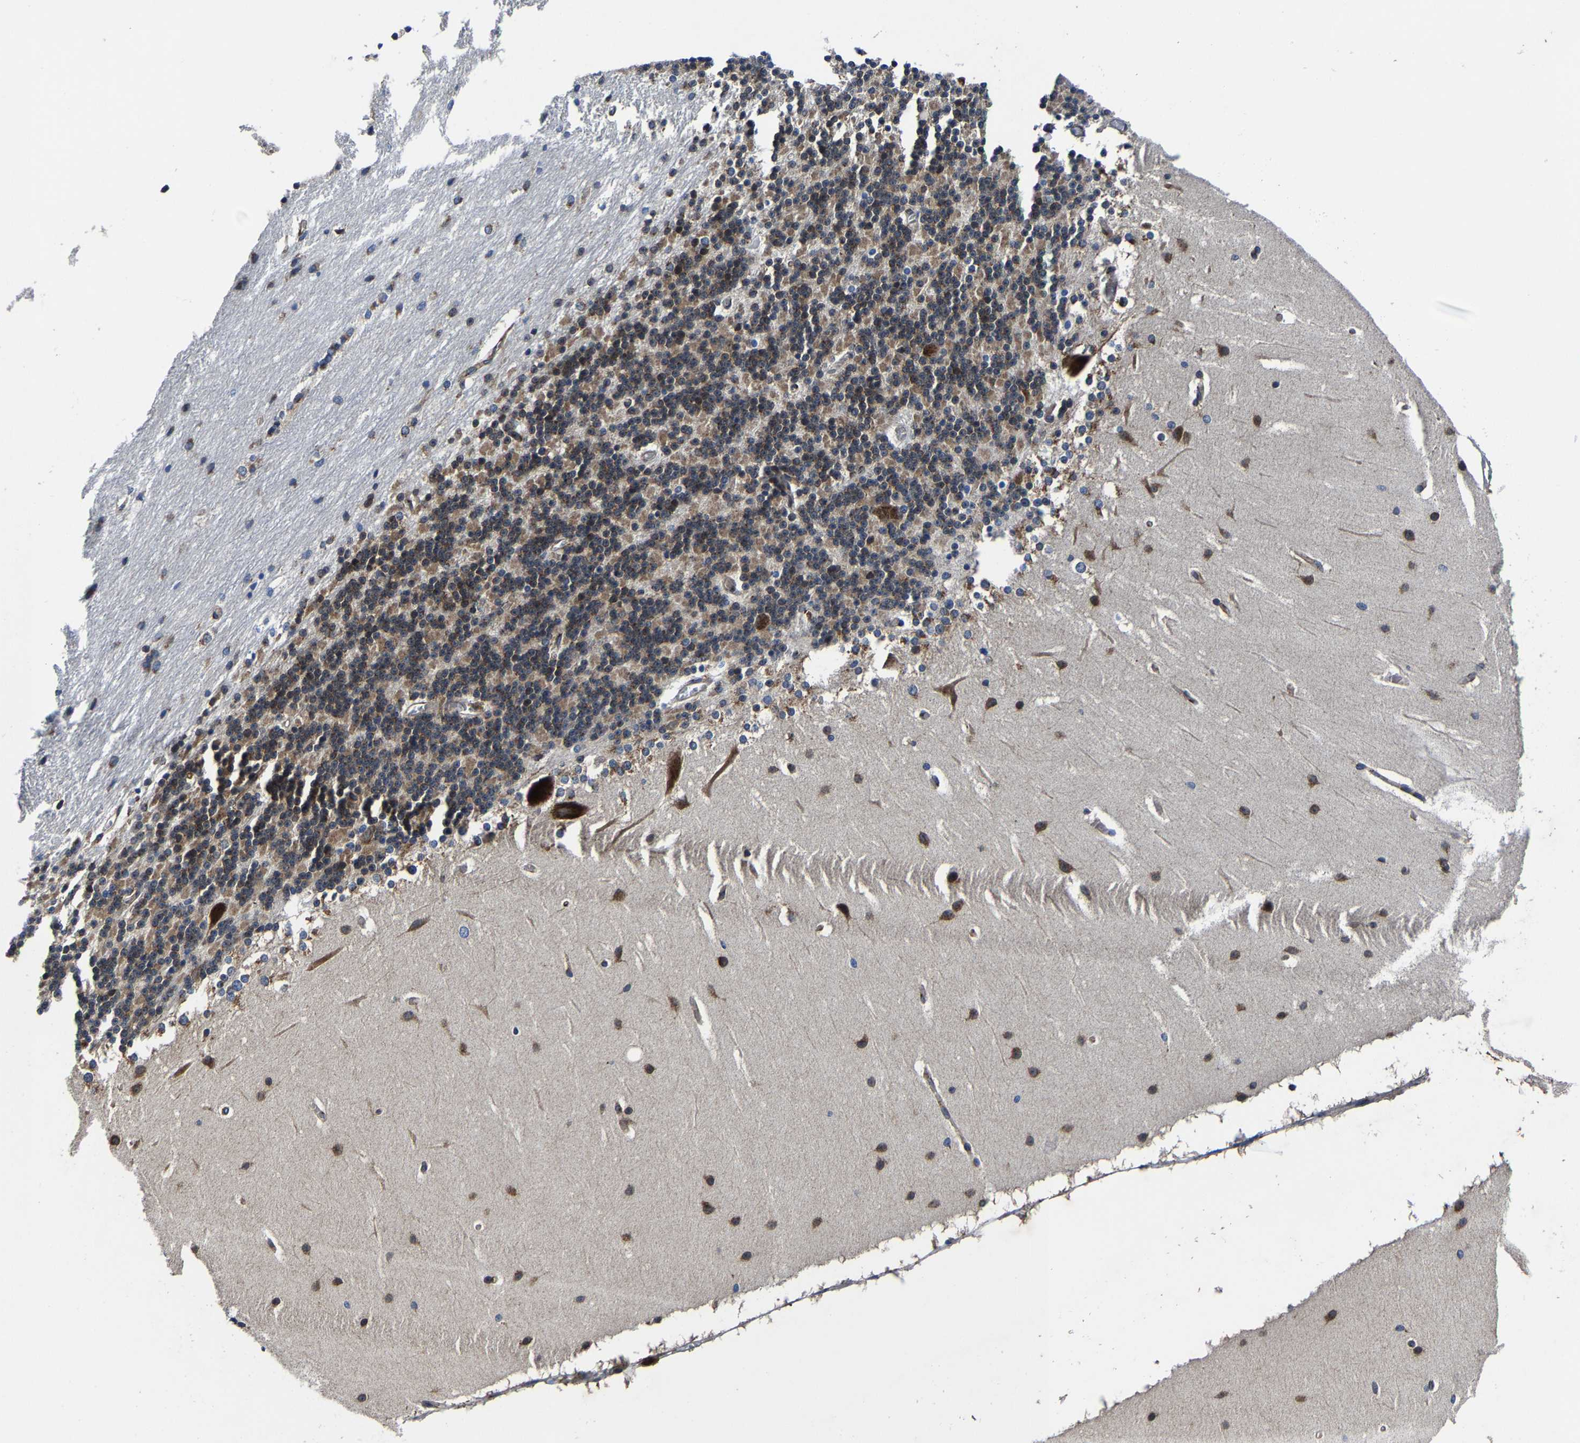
{"staining": {"intensity": "moderate", "quantity": "25%-75%", "location": "cytoplasmic/membranous"}, "tissue": "cerebellum", "cell_type": "Cells in granular layer", "image_type": "normal", "snomed": [{"axis": "morphology", "description": "Normal tissue, NOS"}, {"axis": "topography", "description": "Cerebellum"}], "caption": "This photomicrograph reveals immunohistochemistry (IHC) staining of benign cerebellum, with medium moderate cytoplasmic/membranous staining in approximately 25%-75% of cells in granular layer.", "gene": "EBAG9", "patient": {"sex": "female", "age": 19}}